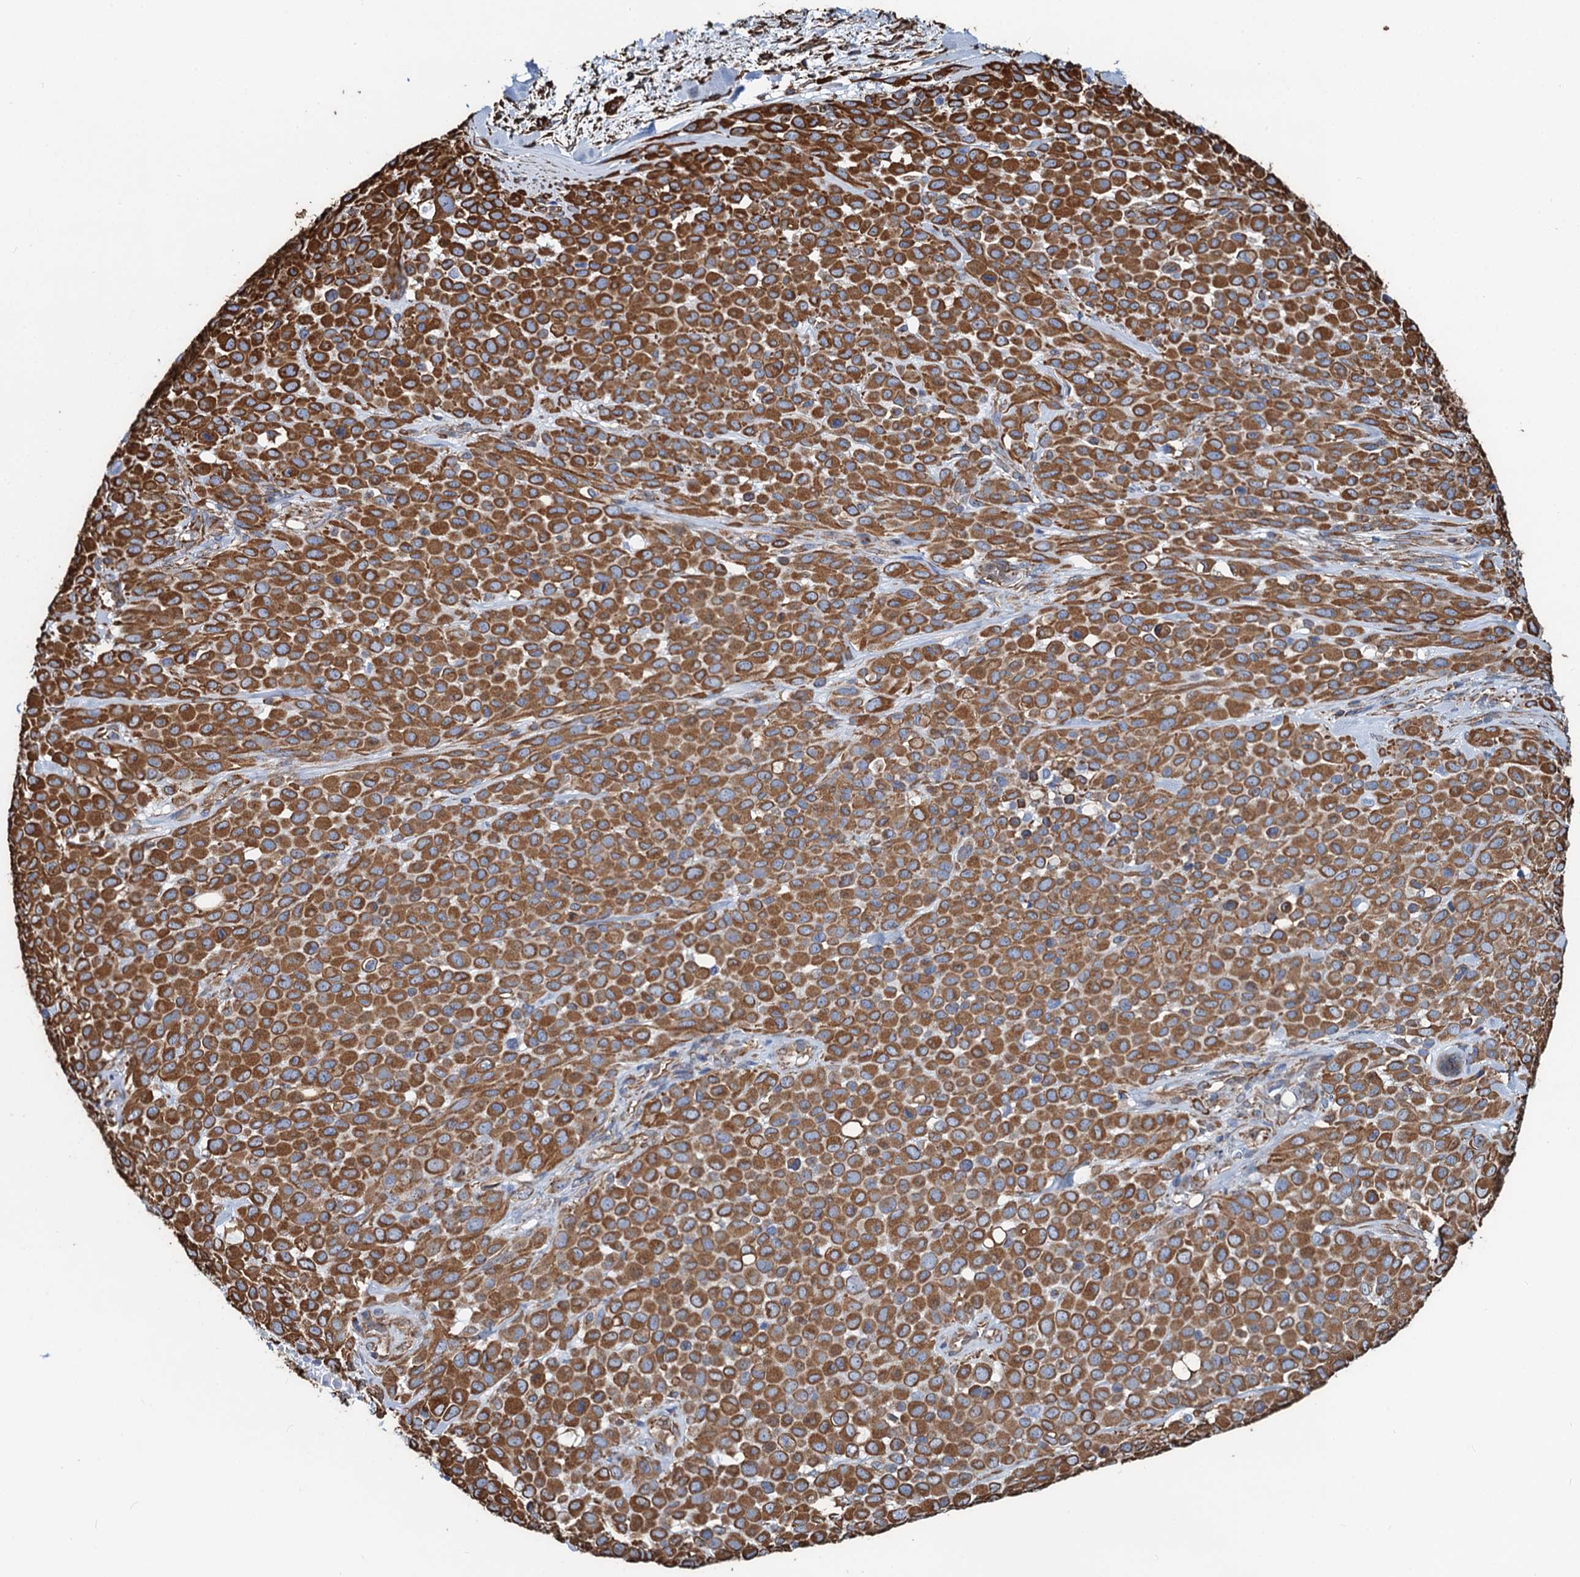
{"staining": {"intensity": "strong", "quantity": ">75%", "location": "cytoplasmic/membranous"}, "tissue": "melanoma", "cell_type": "Tumor cells", "image_type": "cancer", "snomed": [{"axis": "morphology", "description": "Malignant melanoma, Metastatic site"}, {"axis": "topography", "description": "Skin"}], "caption": "Malignant melanoma (metastatic site) stained with immunohistochemistry reveals strong cytoplasmic/membranous staining in approximately >75% of tumor cells.", "gene": "PGM2", "patient": {"sex": "female", "age": 81}}